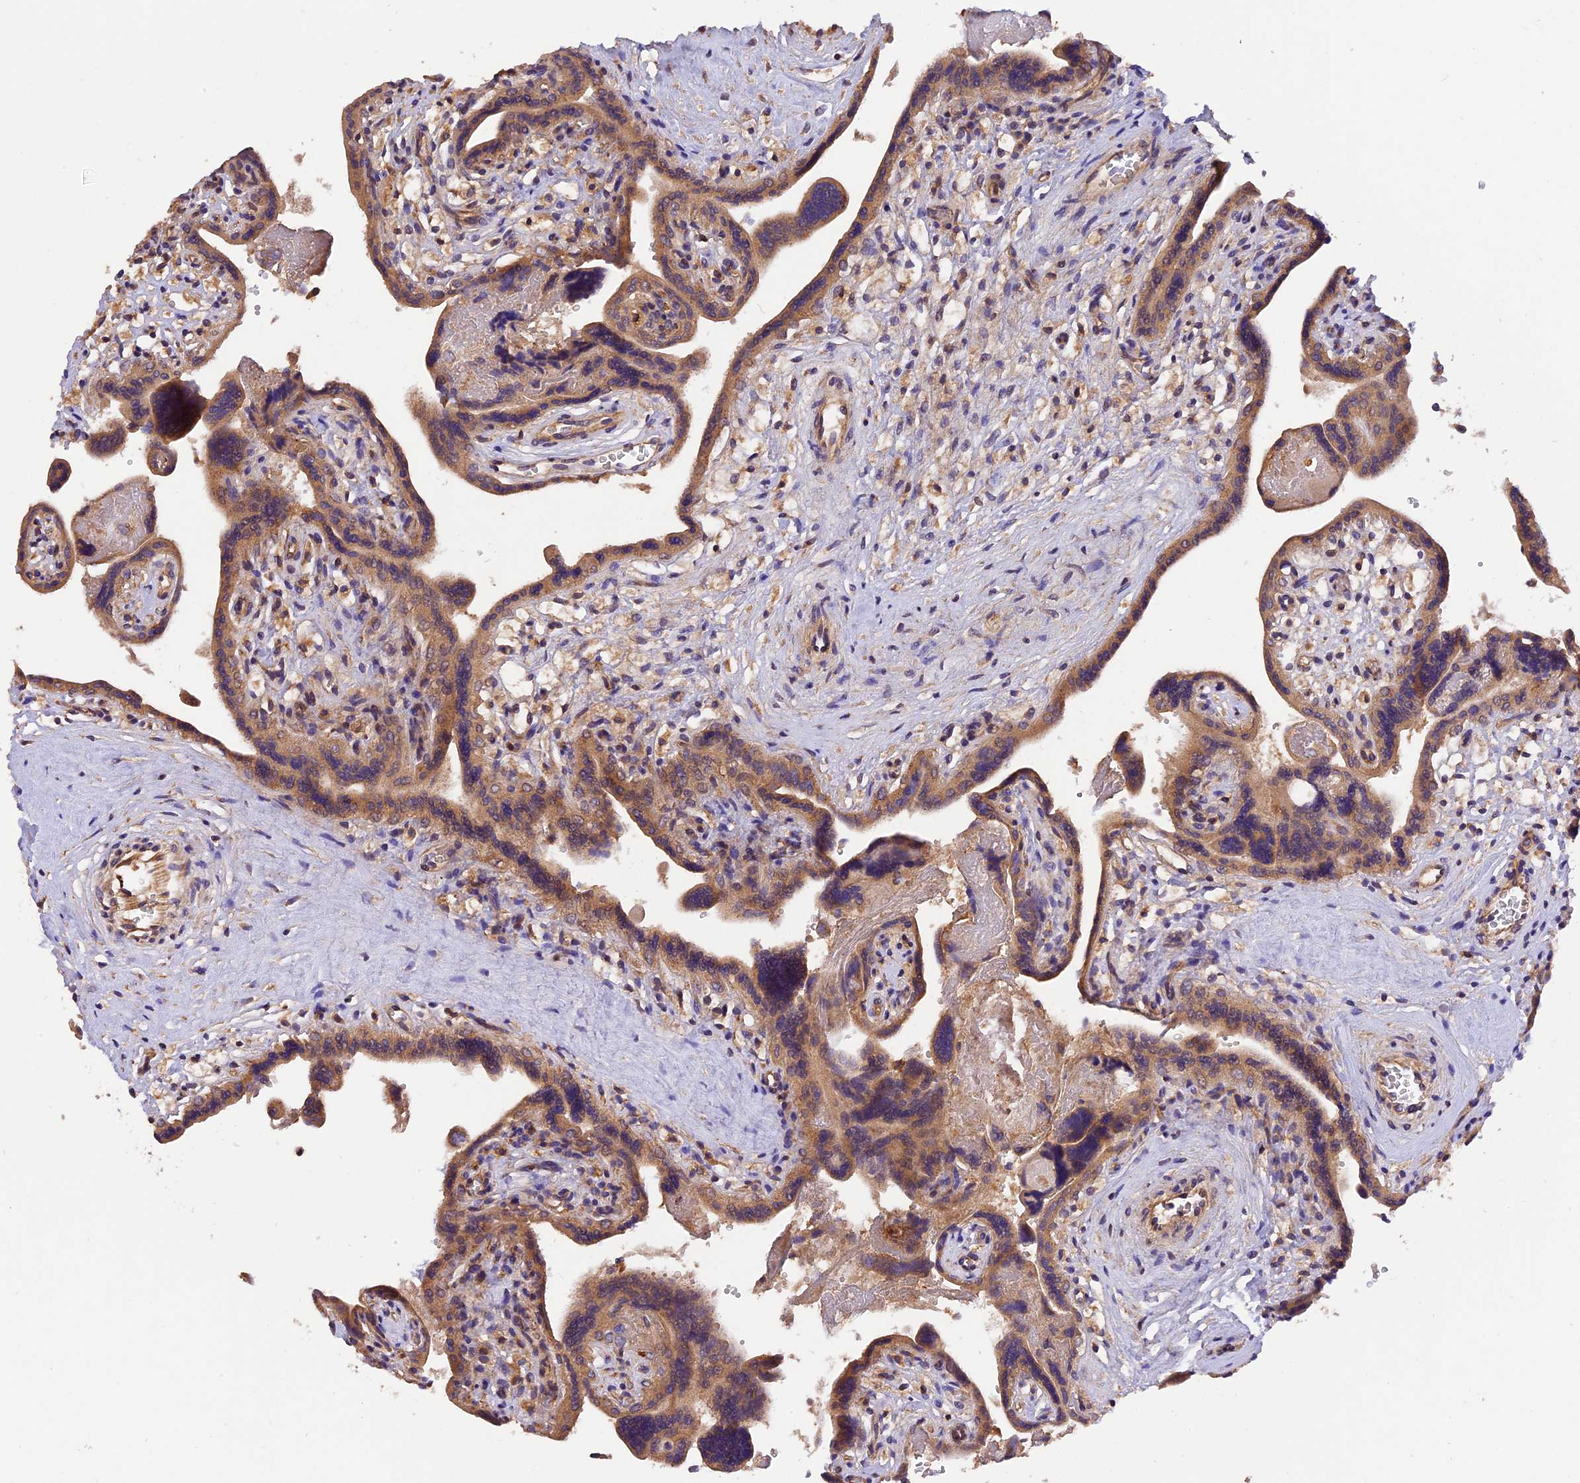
{"staining": {"intensity": "moderate", "quantity": ">75%", "location": "cytoplasmic/membranous"}, "tissue": "placenta", "cell_type": "Trophoblastic cells", "image_type": "normal", "snomed": [{"axis": "morphology", "description": "Normal tissue, NOS"}, {"axis": "topography", "description": "Placenta"}], "caption": "Trophoblastic cells reveal medium levels of moderate cytoplasmic/membranous positivity in approximately >75% of cells in normal placenta. The staining was performed using DAB (3,3'-diaminobenzidine), with brown indicating positive protein expression. Nuclei are stained blue with hematoxylin.", "gene": "PEX3", "patient": {"sex": "female", "age": 37}}